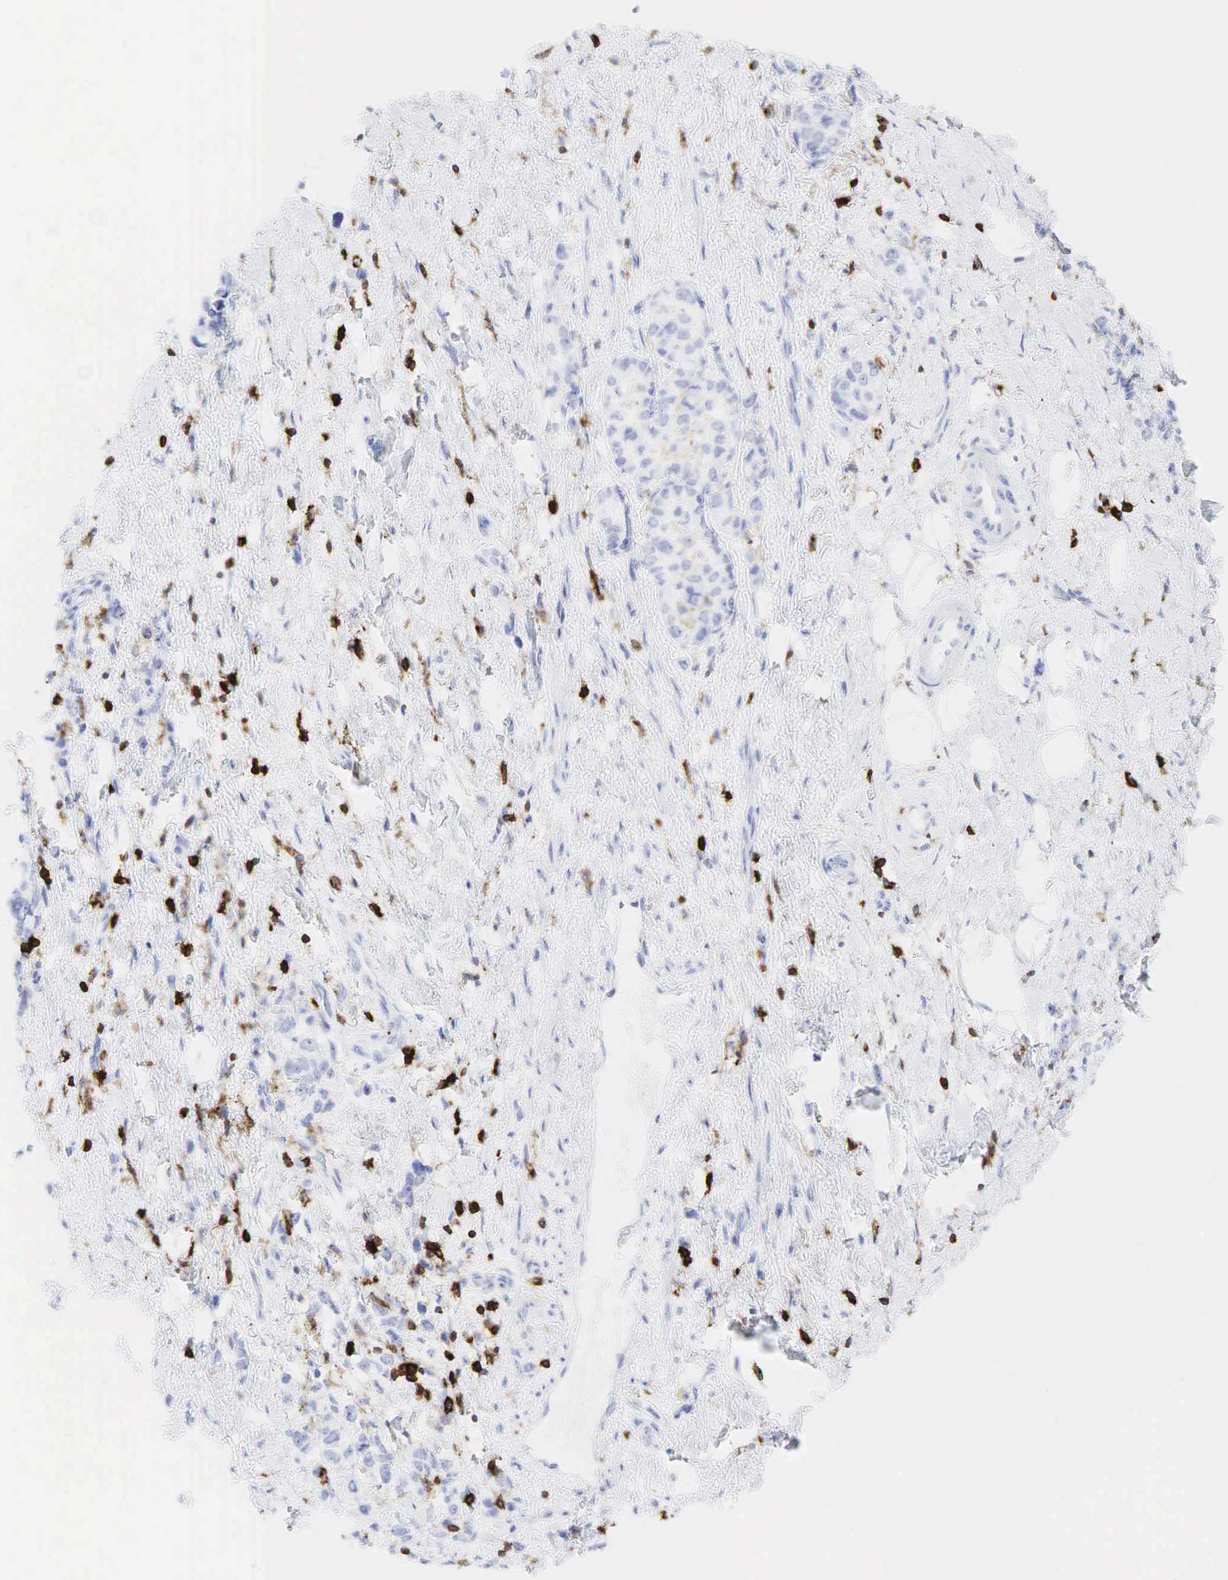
{"staining": {"intensity": "negative", "quantity": "none", "location": "none"}, "tissue": "stomach cancer", "cell_type": "Tumor cells", "image_type": "cancer", "snomed": [{"axis": "morphology", "description": "Adenocarcinoma, NOS"}, {"axis": "topography", "description": "Stomach, upper"}], "caption": "Stomach cancer (adenocarcinoma) was stained to show a protein in brown. There is no significant positivity in tumor cells.", "gene": "PTPRC", "patient": {"sex": "male", "age": 76}}